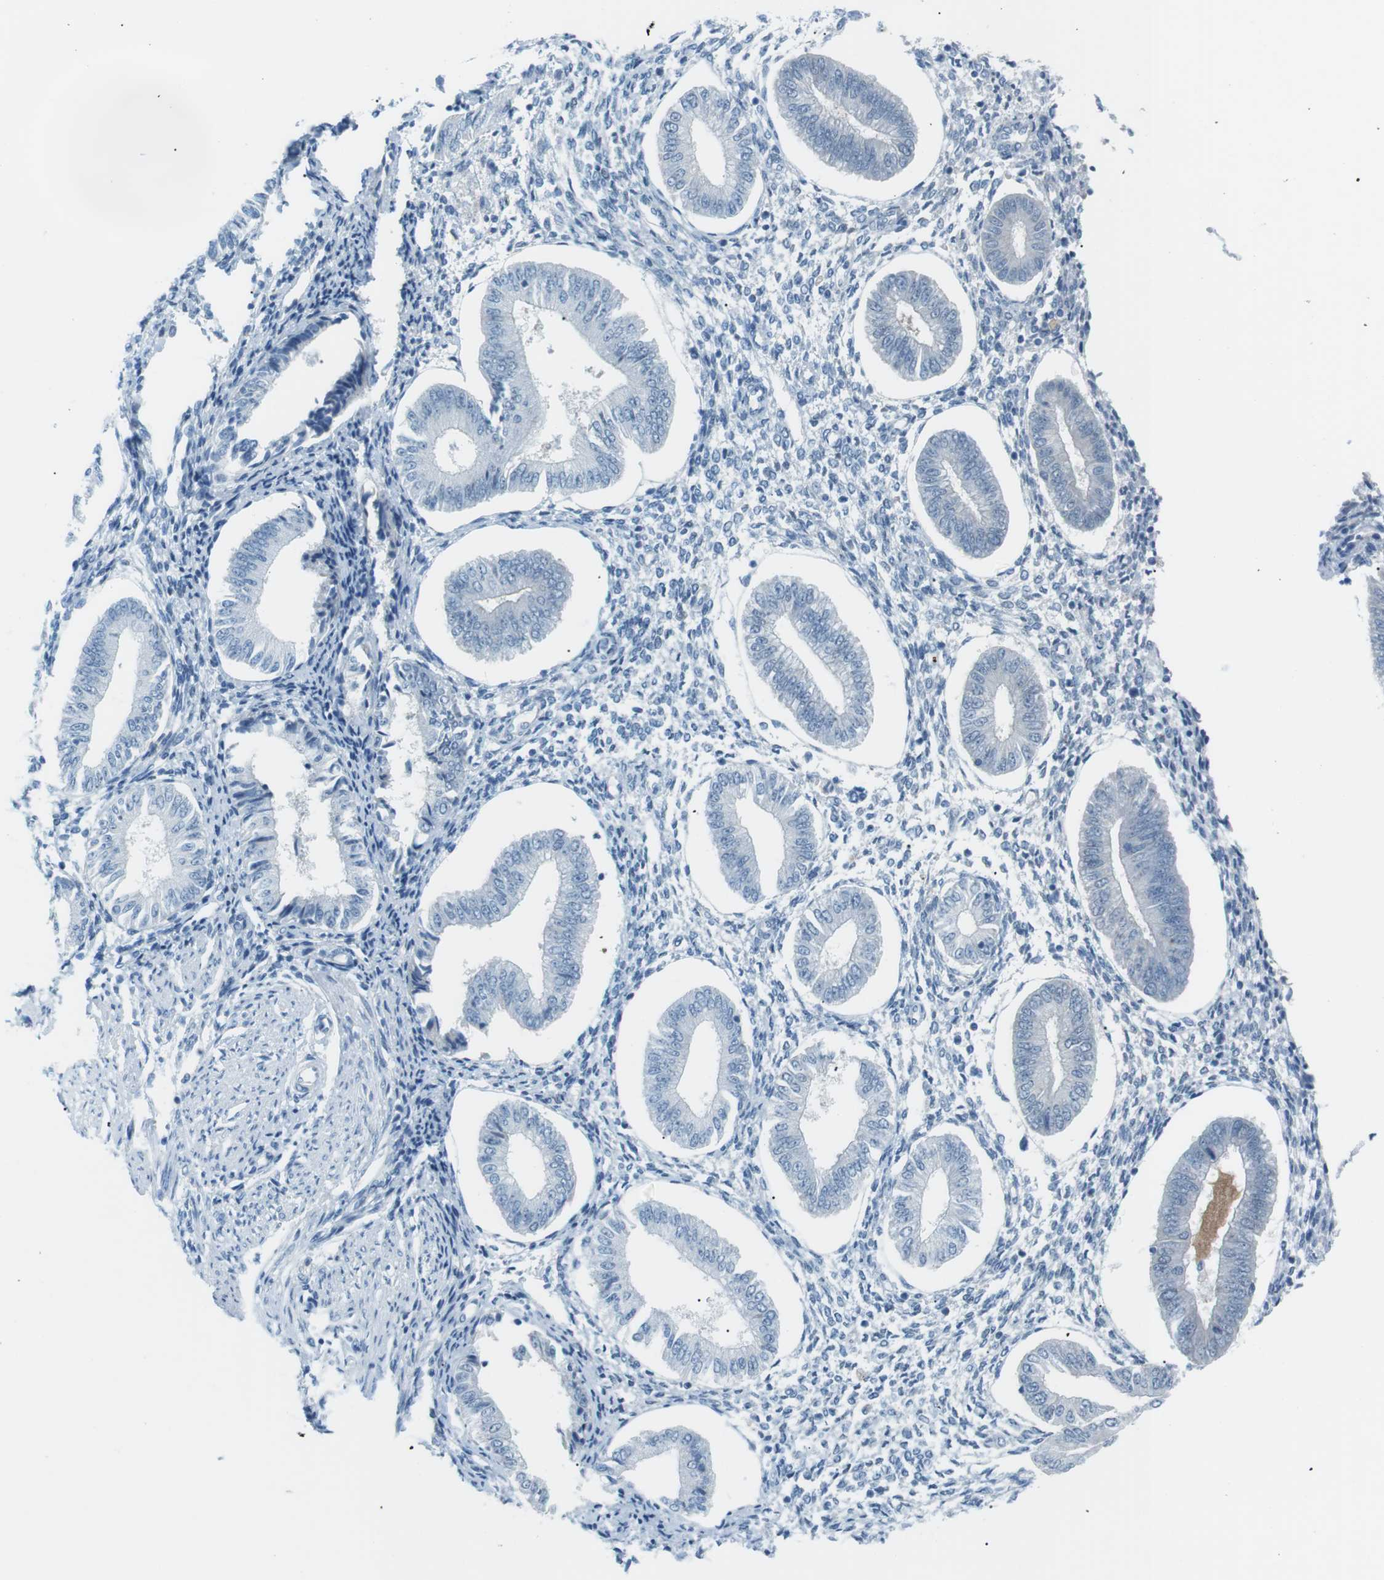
{"staining": {"intensity": "negative", "quantity": "none", "location": "none"}, "tissue": "endometrium", "cell_type": "Cells in endometrial stroma", "image_type": "normal", "snomed": [{"axis": "morphology", "description": "Normal tissue, NOS"}, {"axis": "topography", "description": "Endometrium"}], "caption": "This micrograph is of unremarkable endometrium stained with IHC to label a protein in brown with the nuclei are counter-stained blue. There is no staining in cells in endometrial stroma.", "gene": "AZGP1", "patient": {"sex": "female", "age": 50}}